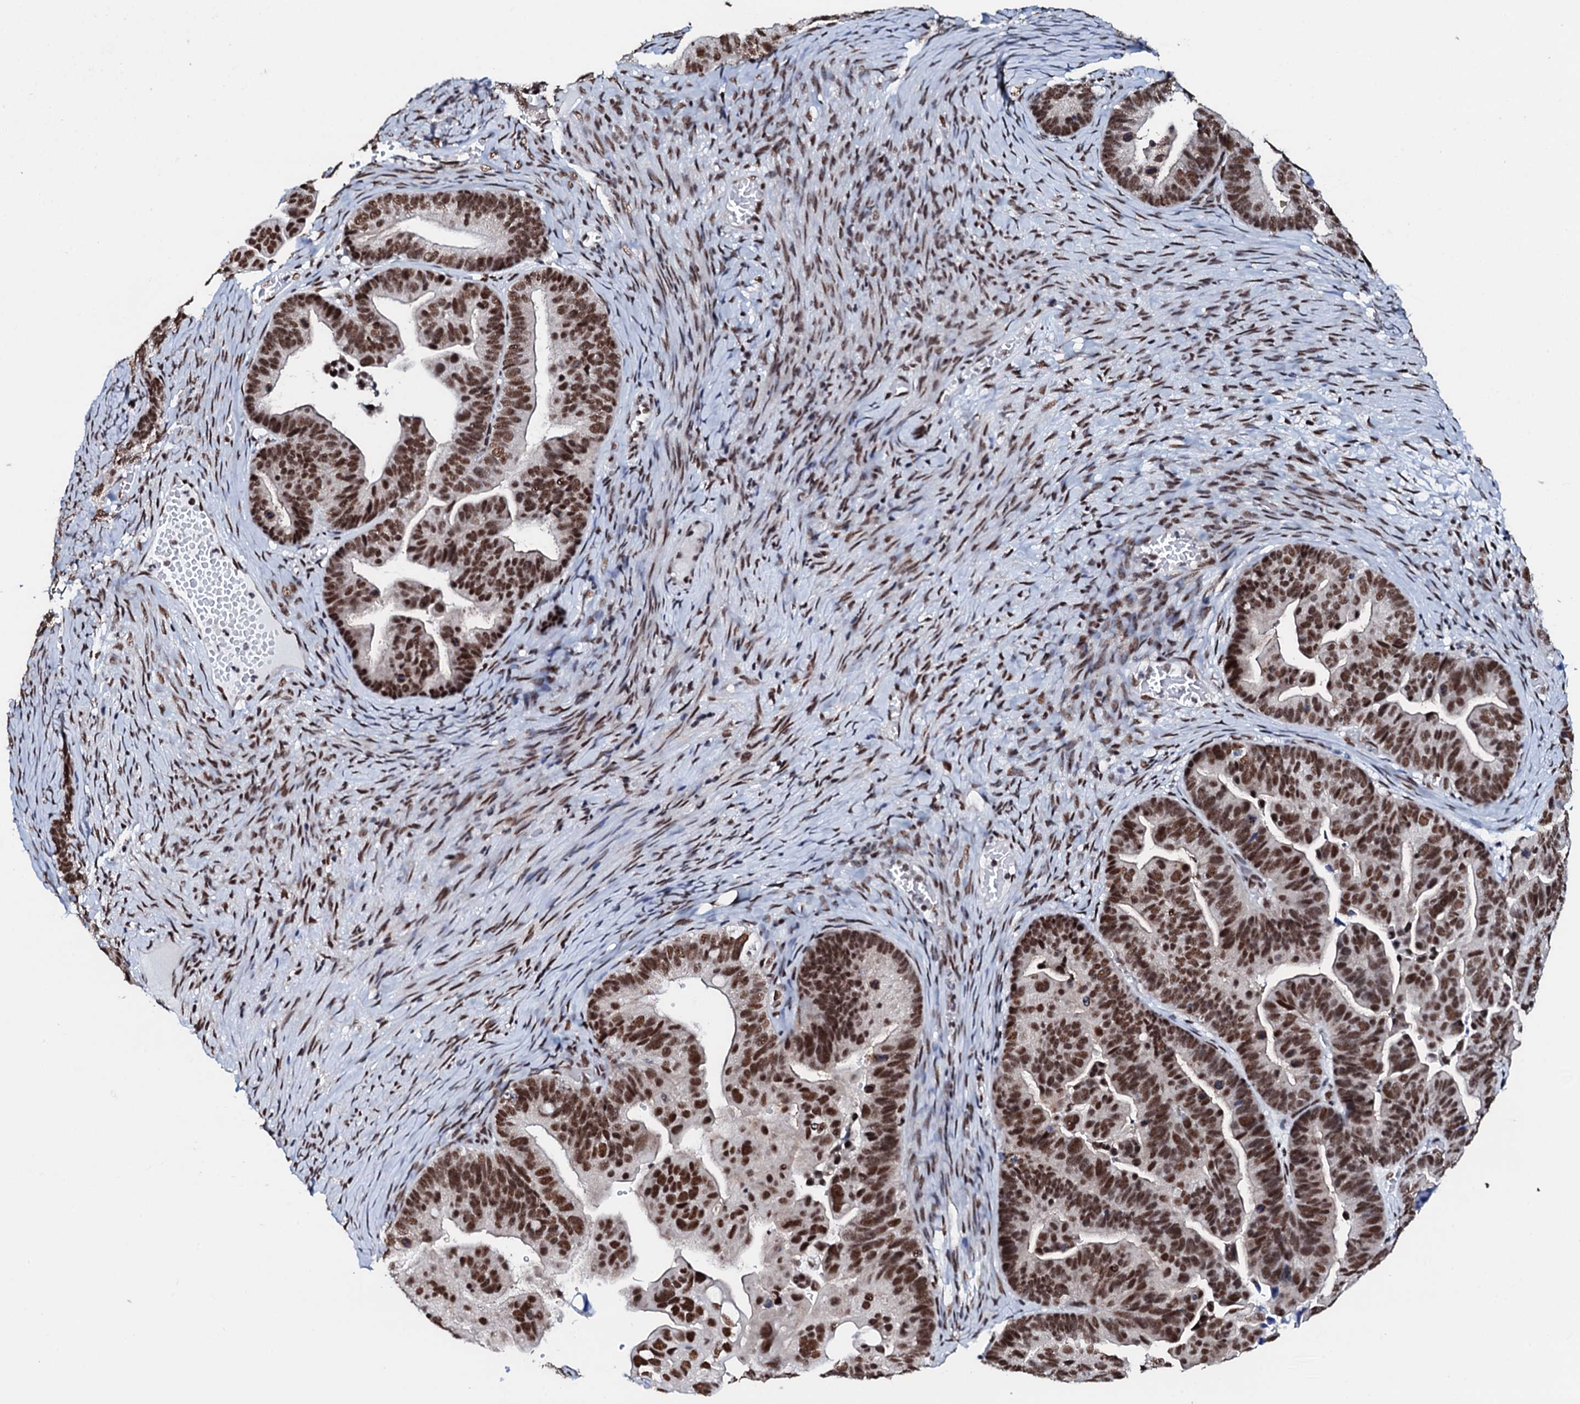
{"staining": {"intensity": "strong", "quantity": ">75%", "location": "nuclear"}, "tissue": "ovarian cancer", "cell_type": "Tumor cells", "image_type": "cancer", "snomed": [{"axis": "morphology", "description": "Cystadenocarcinoma, serous, NOS"}, {"axis": "topography", "description": "Ovary"}], "caption": "Immunohistochemical staining of human ovarian serous cystadenocarcinoma shows high levels of strong nuclear expression in approximately >75% of tumor cells. (DAB (3,3'-diaminobenzidine) IHC with brightfield microscopy, high magnification).", "gene": "NKAPD1", "patient": {"sex": "female", "age": 56}}